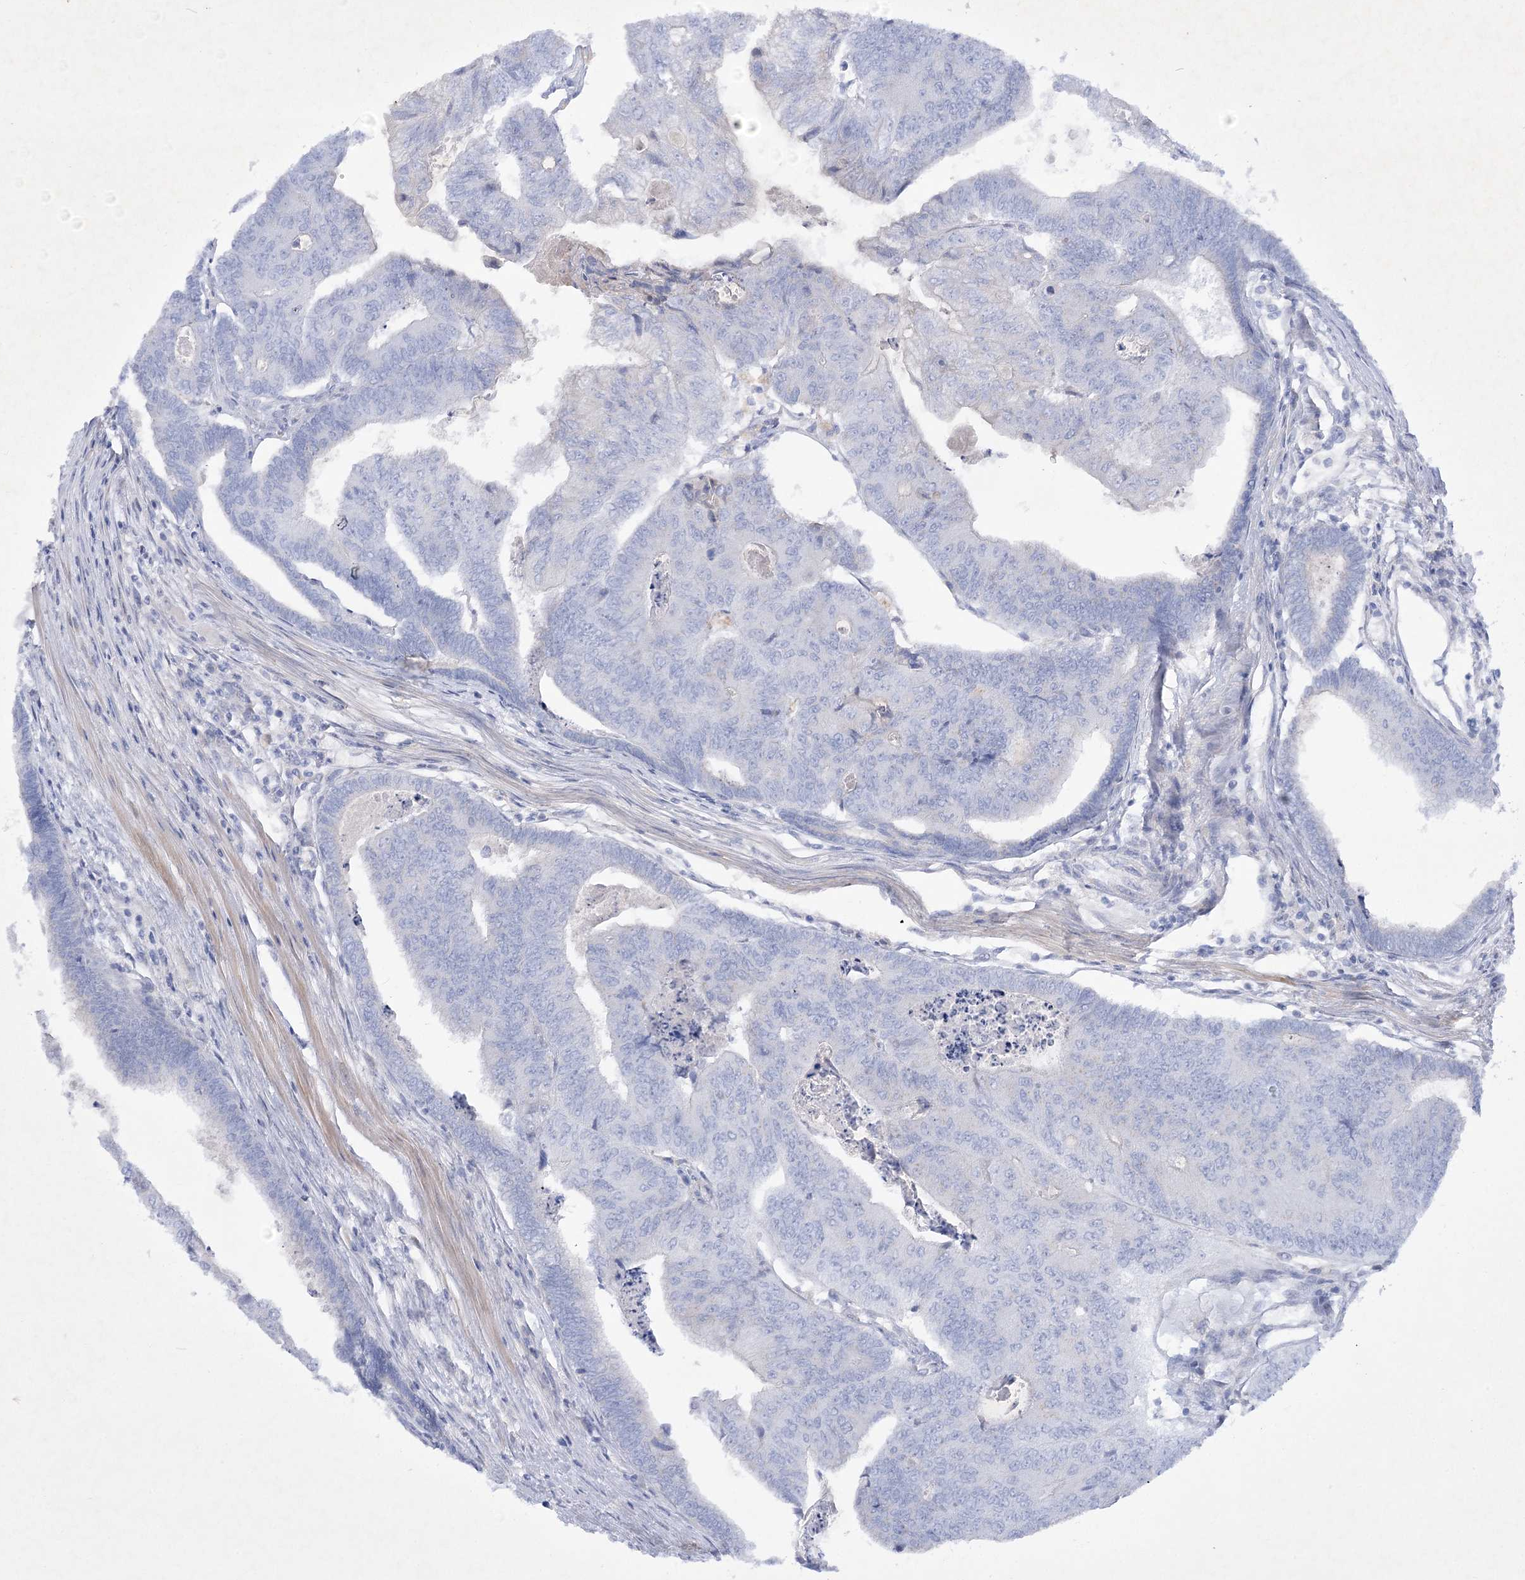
{"staining": {"intensity": "negative", "quantity": "none", "location": "none"}, "tissue": "colorectal cancer", "cell_type": "Tumor cells", "image_type": "cancer", "snomed": [{"axis": "morphology", "description": "Adenocarcinoma, NOS"}, {"axis": "topography", "description": "Colon"}], "caption": "Immunohistochemistry histopathology image of colorectal cancer stained for a protein (brown), which displays no positivity in tumor cells.", "gene": "GBF1", "patient": {"sex": "female", "age": 67}}